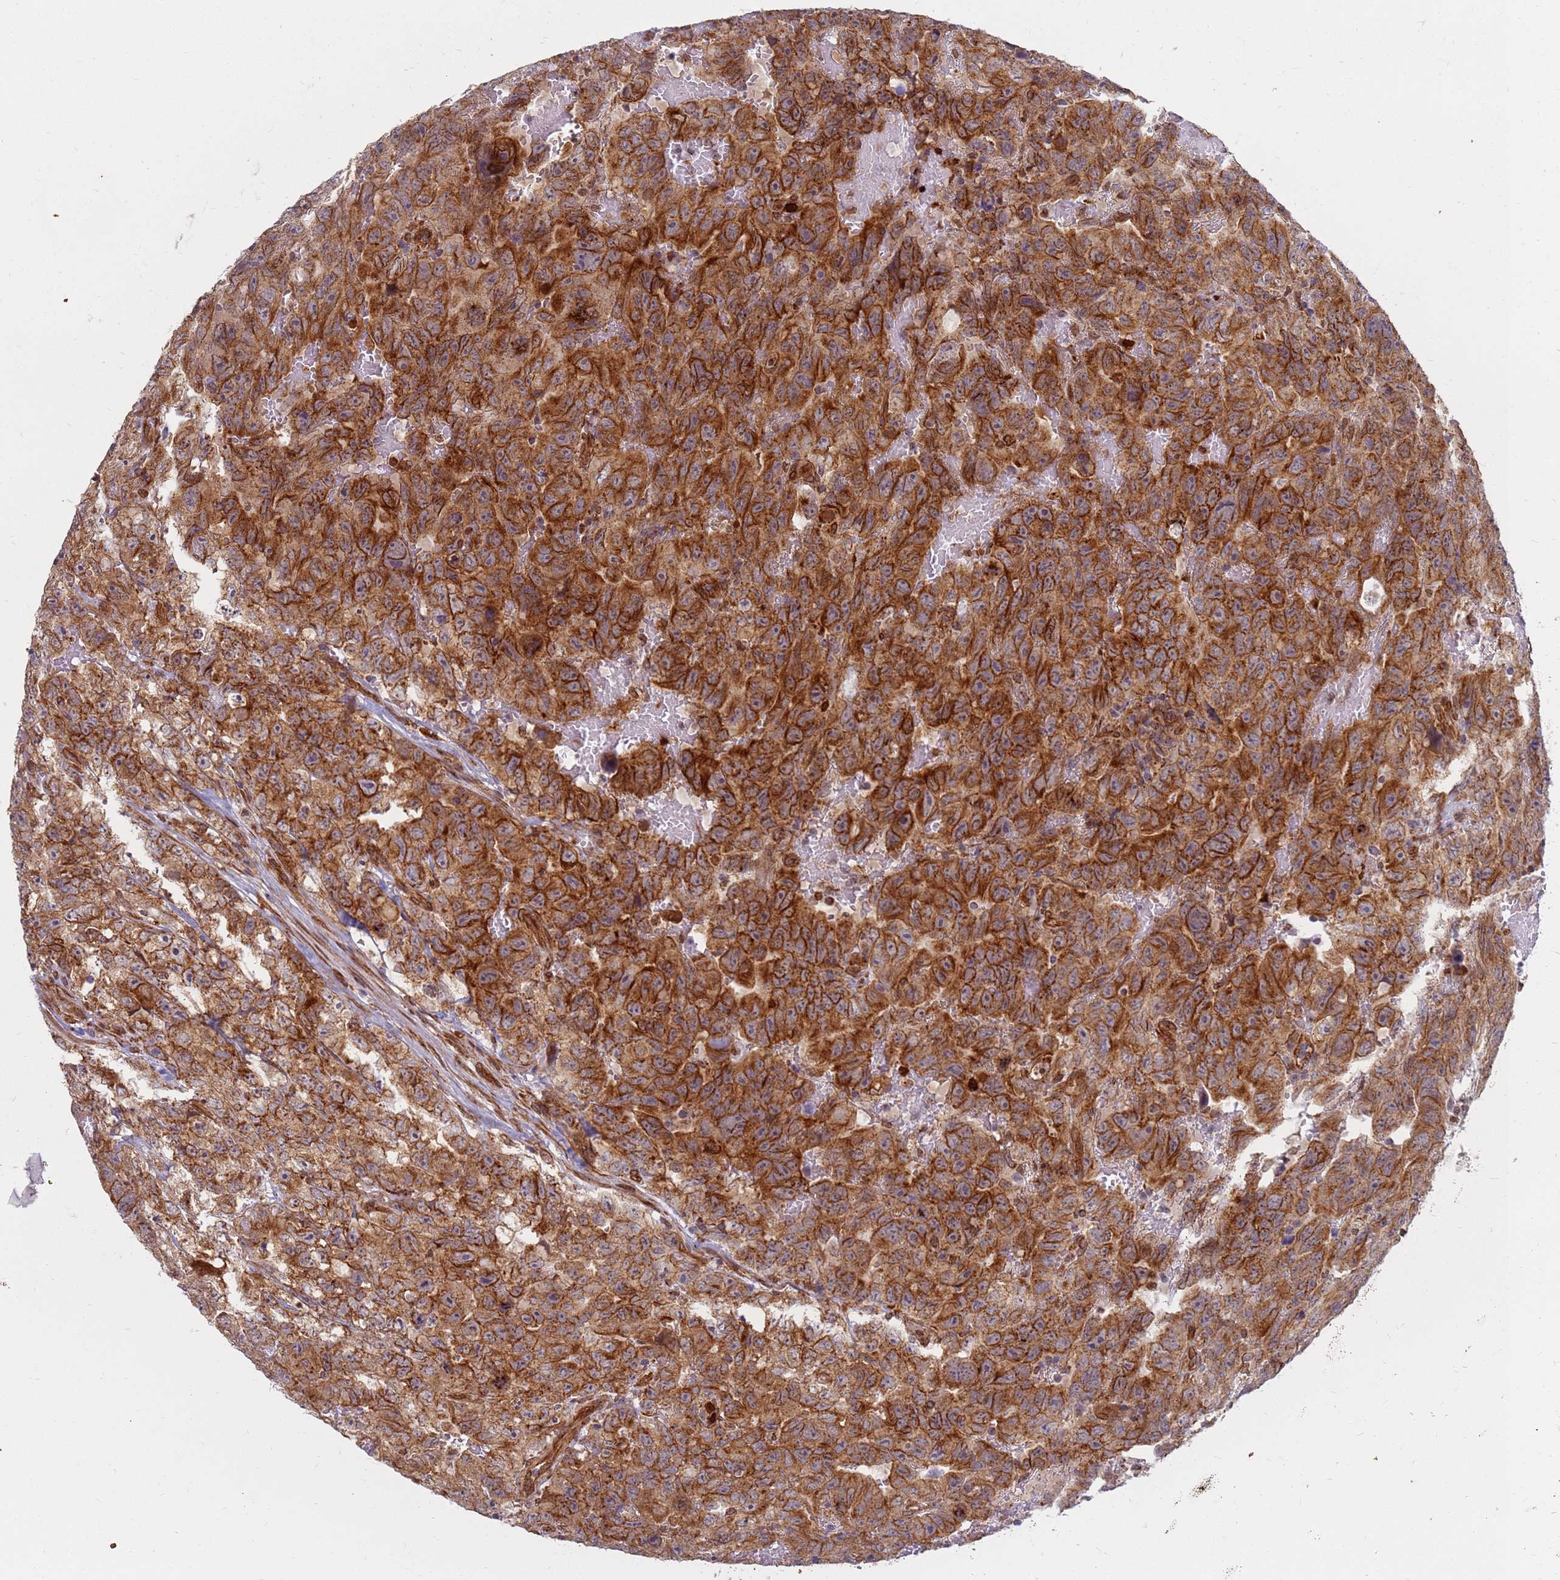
{"staining": {"intensity": "strong", "quantity": ">75%", "location": "cytoplasmic/membranous"}, "tissue": "testis cancer", "cell_type": "Tumor cells", "image_type": "cancer", "snomed": [{"axis": "morphology", "description": "Carcinoma, Embryonal, NOS"}, {"axis": "topography", "description": "Testis"}], "caption": "Strong cytoplasmic/membranous protein expression is identified in approximately >75% of tumor cells in testis cancer. (DAB (3,3'-diaminobenzidine) IHC with brightfield microscopy, high magnification).", "gene": "CEP170", "patient": {"sex": "male", "age": 45}}